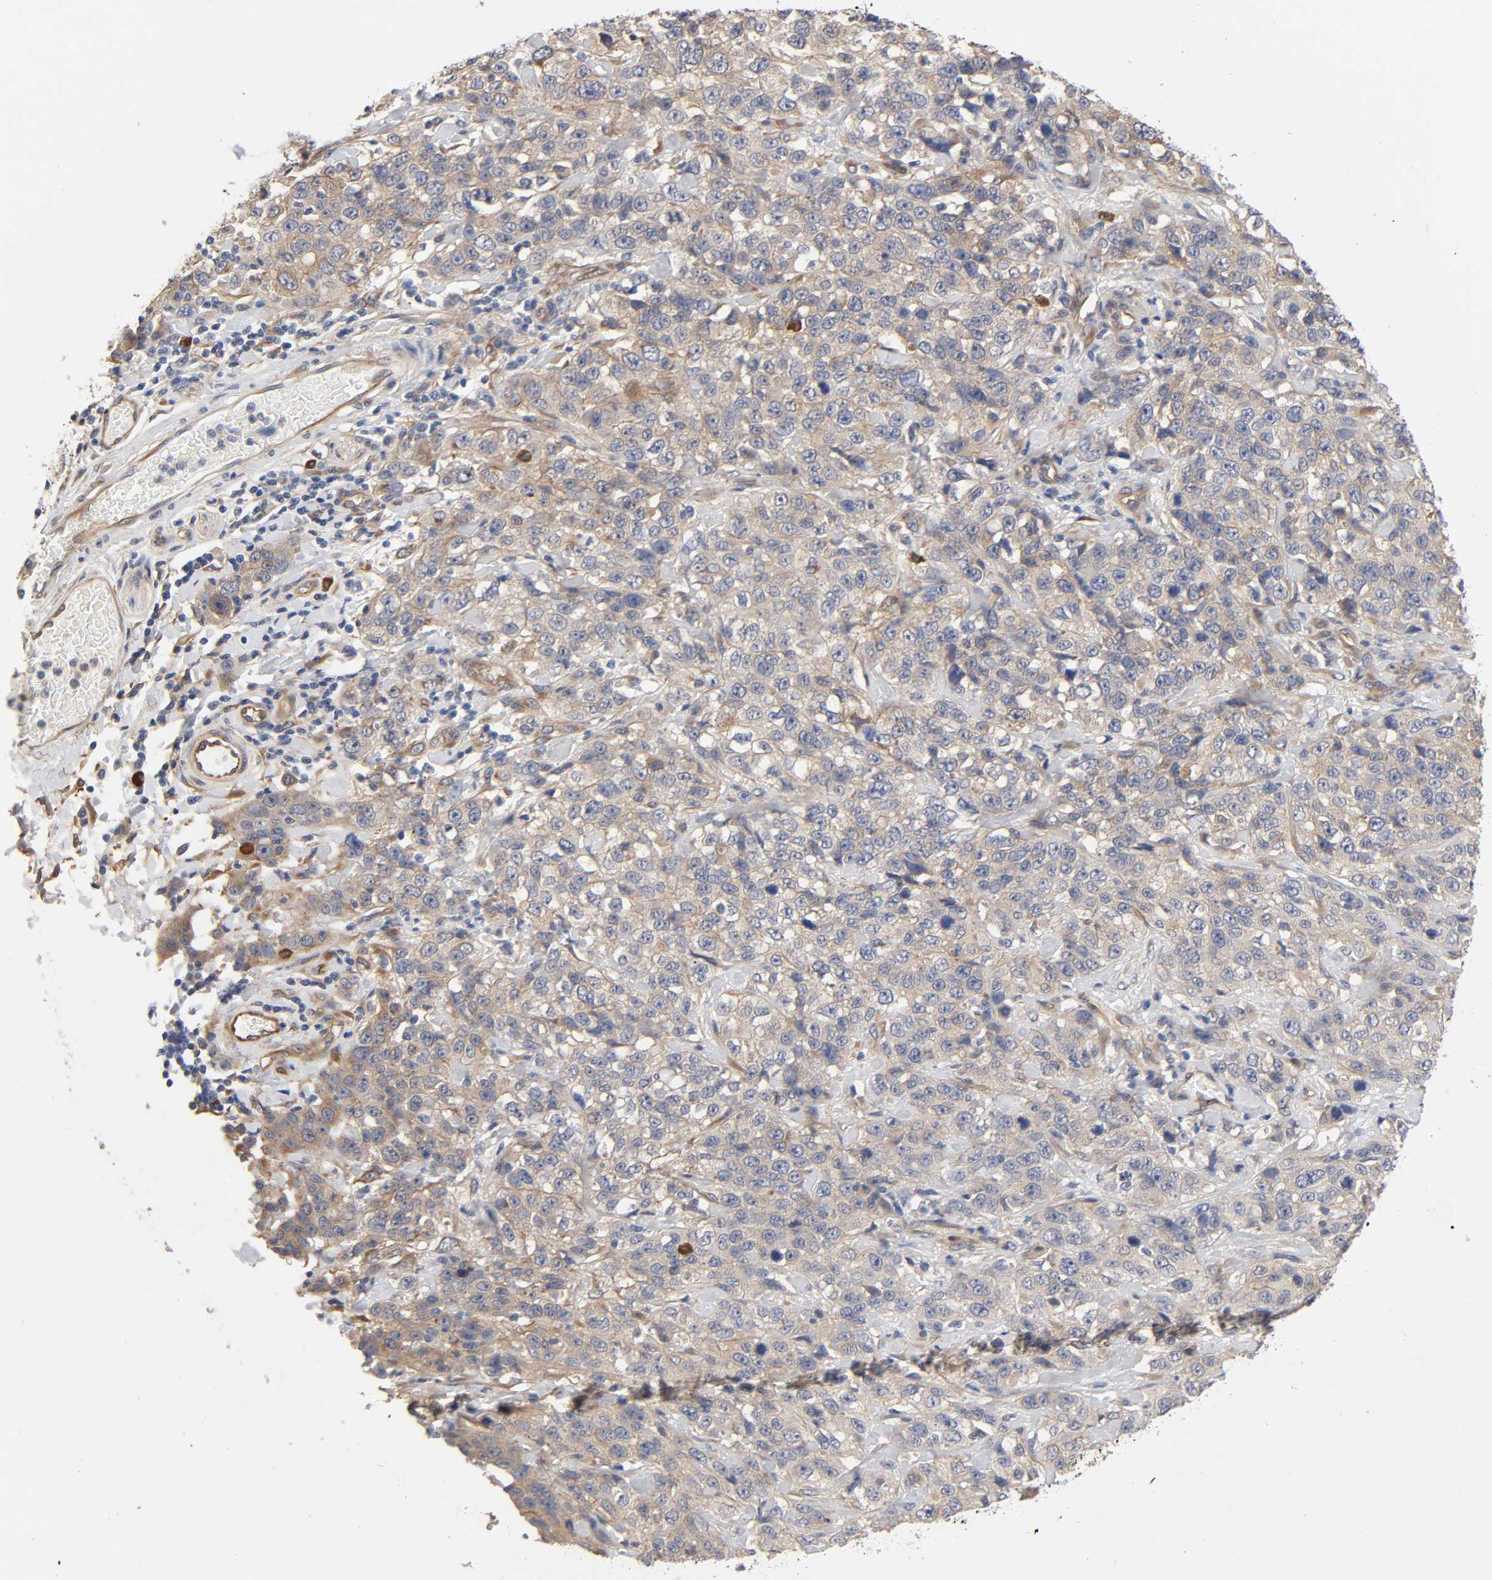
{"staining": {"intensity": "weak", "quantity": "<25%", "location": "cytoplasmic/membranous"}, "tissue": "stomach cancer", "cell_type": "Tumor cells", "image_type": "cancer", "snomed": [{"axis": "morphology", "description": "Normal tissue, NOS"}, {"axis": "morphology", "description": "Adenocarcinoma, NOS"}, {"axis": "topography", "description": "Stomach"}], "caption": "Histopathology image shows no protein expression in tumor cells of stomach adenocarcinoma tissue.", "gene": "RAB13", "patient": {"sex": "male", "age": 48}}